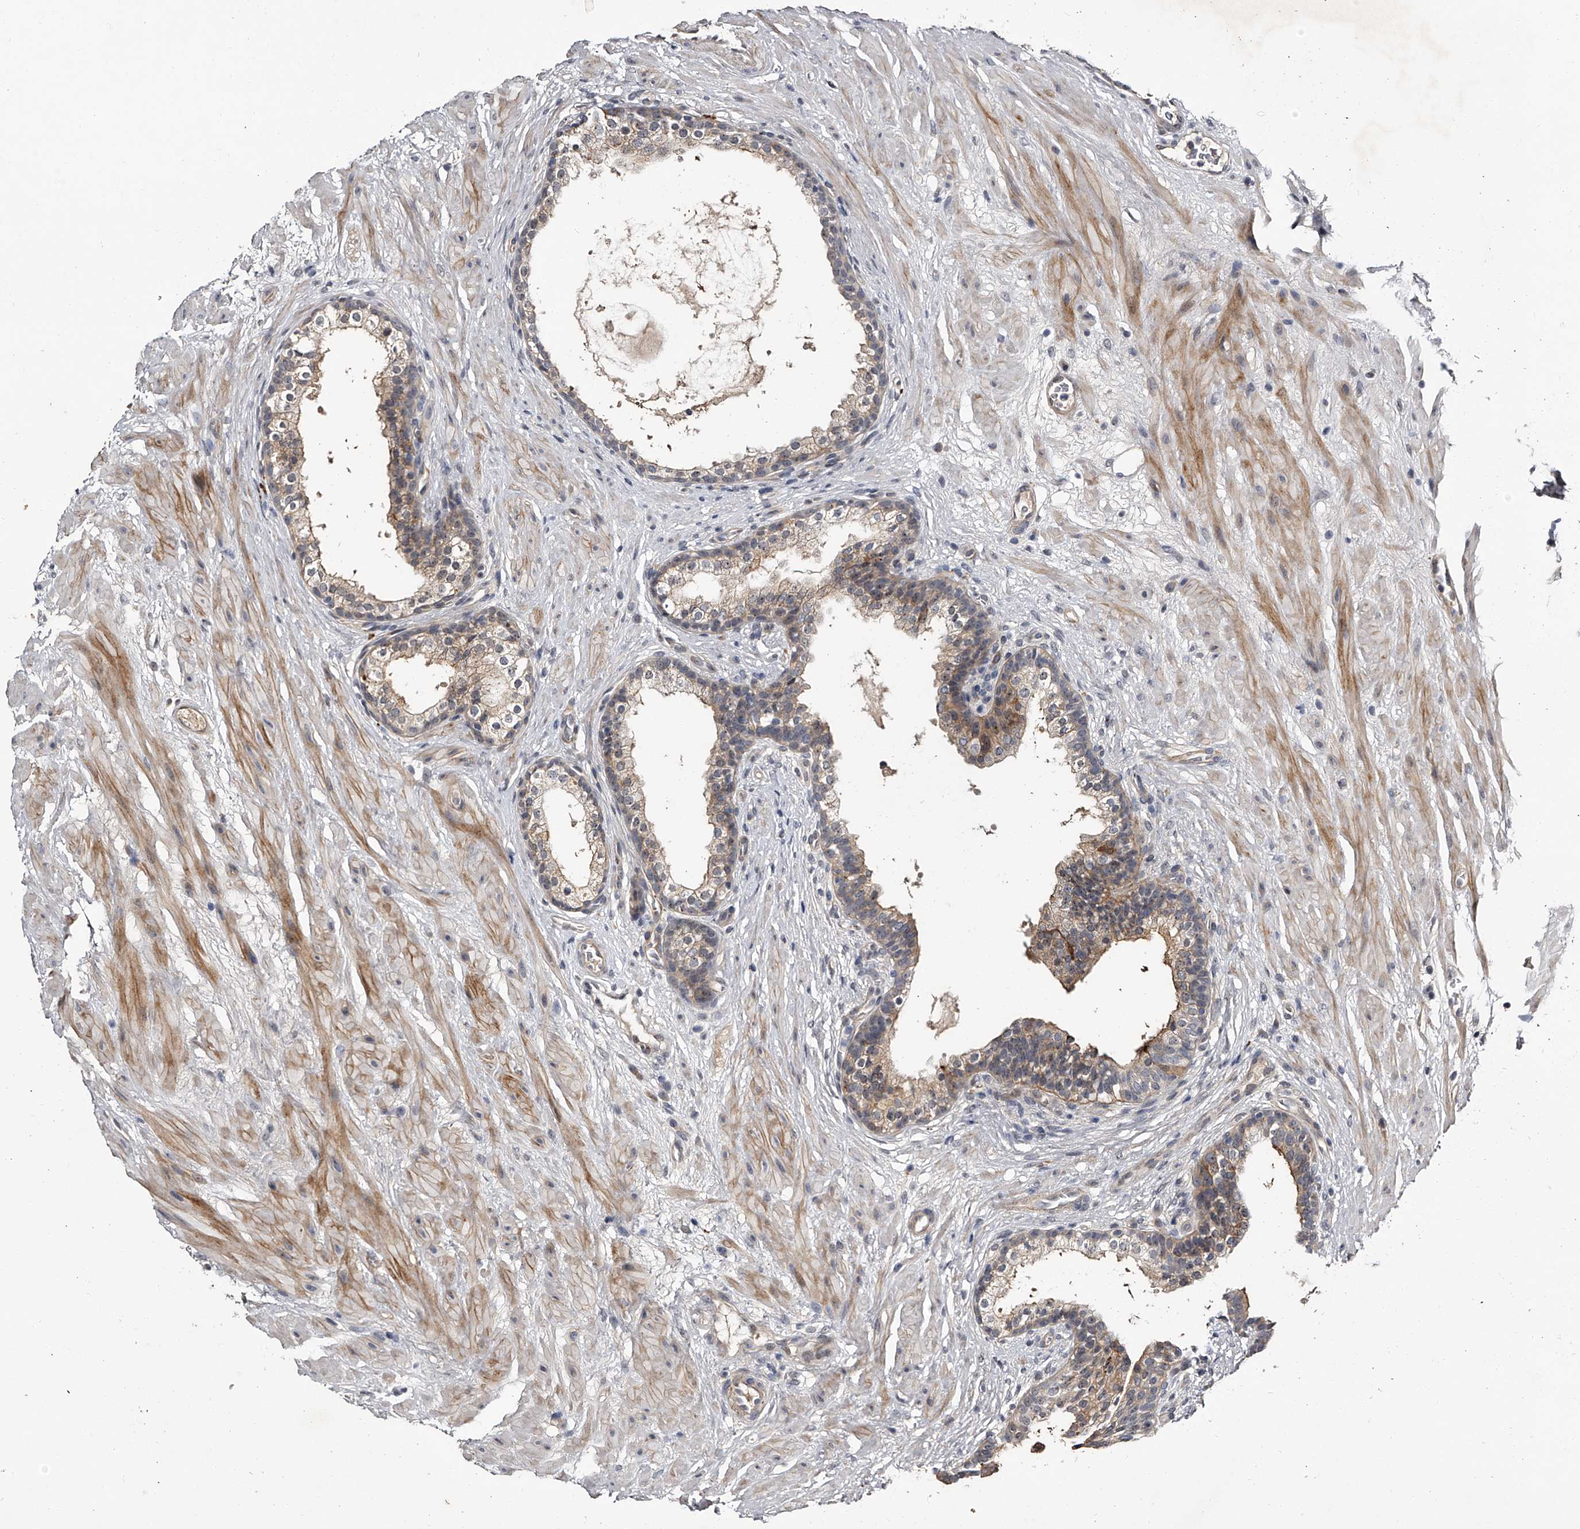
{"staining": {"intensity": "moderate", "quantity": "<25%", "location": "cytoplasmic/membranous"}, "tissue": "prostate cancer", "cell_type": "Tumor cells", "image_type": "cancer", "snomed": [{"axis": "morphology", "description": "Adenocarcinoma, High grade"}, {"axis": "topography", "description": "Prostate"}], "caption": "A high-resolution photomicrograph shows immunohistochemistry staining of adenocarcinoma (high-grade) (prostate), which displays moderate cytoplasmic/membranous expression in about <25% of tumor cells. Immunohistochemistry (ihc) stains the protein in brown and the nuclei are stained blue.", "gene": "MDN1", "patient": {"sex": "male", "age": 56}}